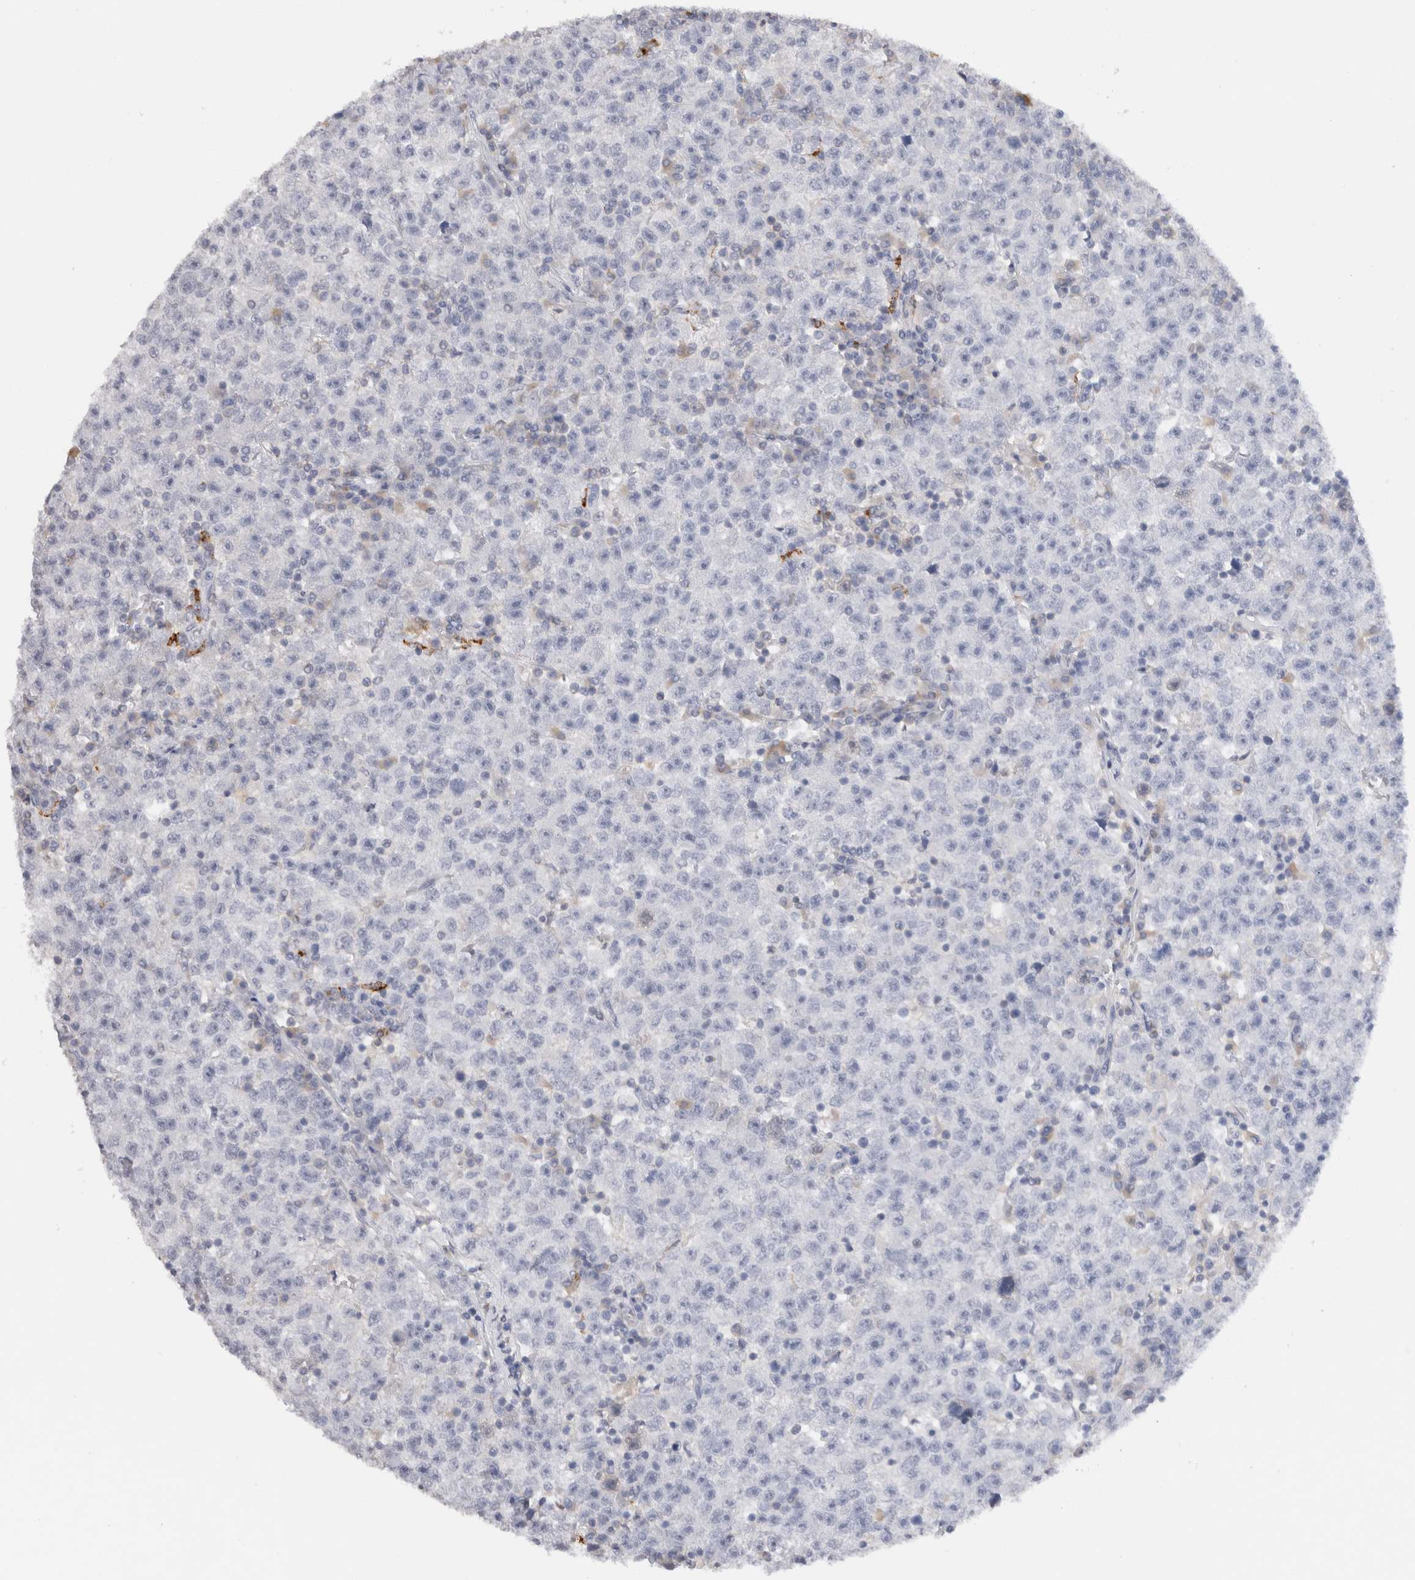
{"staining": {"intensity": "negative", "quantity": "none", "location": "none"}, "tissue": "testis cancer", "cell_type": "Tumor cells", "image_type": "cancer", "snomed": [{"axis": "morphology", "description": "Seminoma, NOS"}, {"axis": "topography", "description": "Testis"}], "caption": "This is an IHC micrograph of seminoma (testis). There is no staining in tumor cells.", "gene": "LAMP3", "patient": {"sex": "male", "age": 22}}